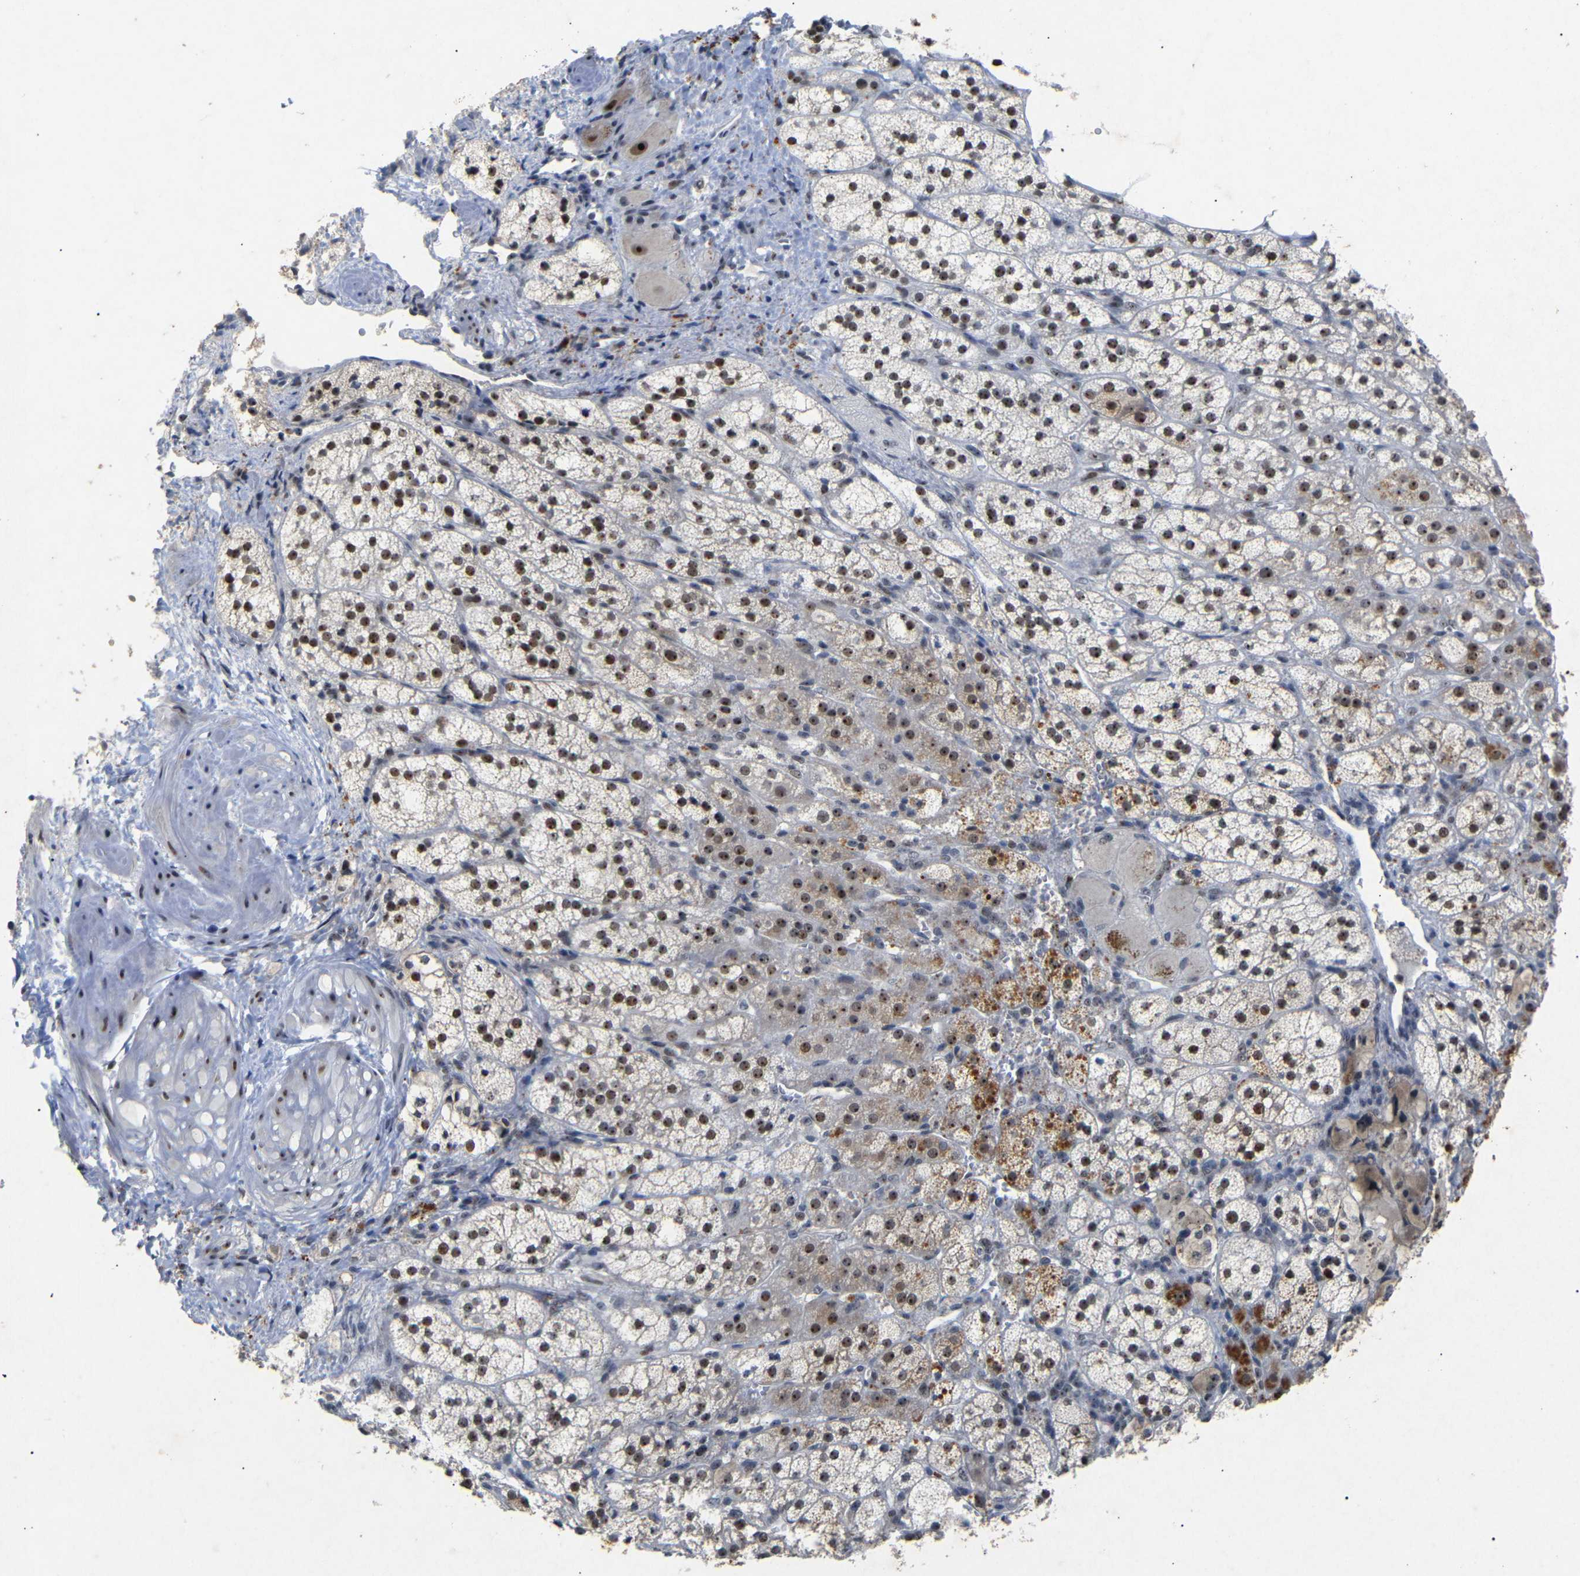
{"staining": {"intensity": "moderate", "quantity": ">75%", "location": "cytoplasmic/membranous,nuclear"}, "tissue": "adrenal gland", "cell_type": "Glandular cells", "image_type": "normal", "snomed": [{"axis": "morphology", "description": "Normal tissue, NOS"}, {"axis": "topography", "description": "Adrenal gland"}], "caption": "Adrenal gland stained for a protein (brown) exhibits moderate cytoplasmic/membranous,nuclear positive expression in approximately >75% of glandular cells.", "gene": "PARN", "patient": {"sex": "male", "age": 56}}